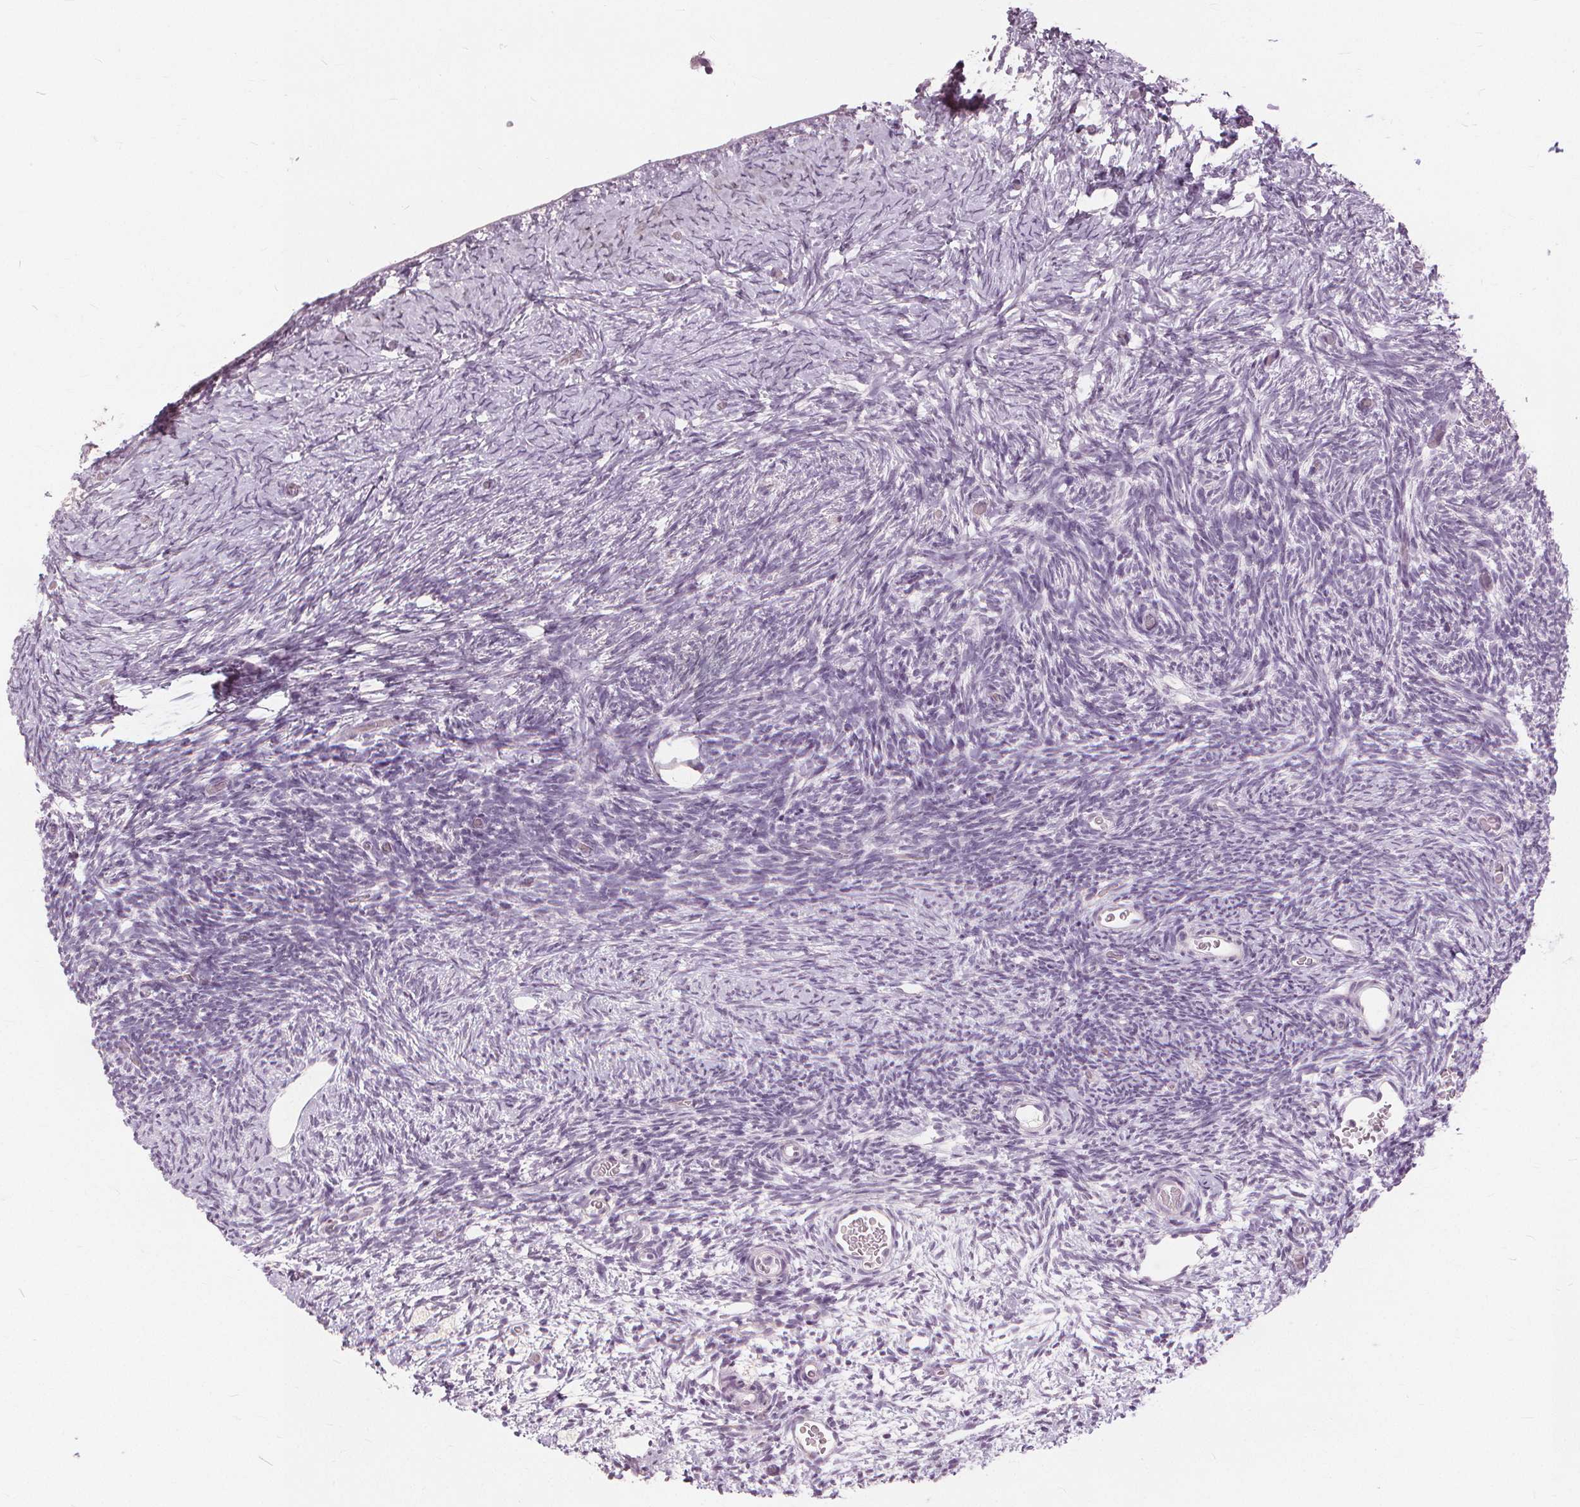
{"staining": {"intensity": "negative", "quantity": "none", "location": "none"}, "tissue": "ovary", "cell_type": "Follicle cells", "image_type": "normal", "snomed": [{"axis": "morphology", "description": "Normal tissue, NOS"}, {"axis": "topography", "description": "Ovary"}], "caption": "This is an IHC micrograph of normal ovary. There is no positivity in follicle cells.", "gene": "SFTPD", "patient": {"sex": "female", "age": 39}}